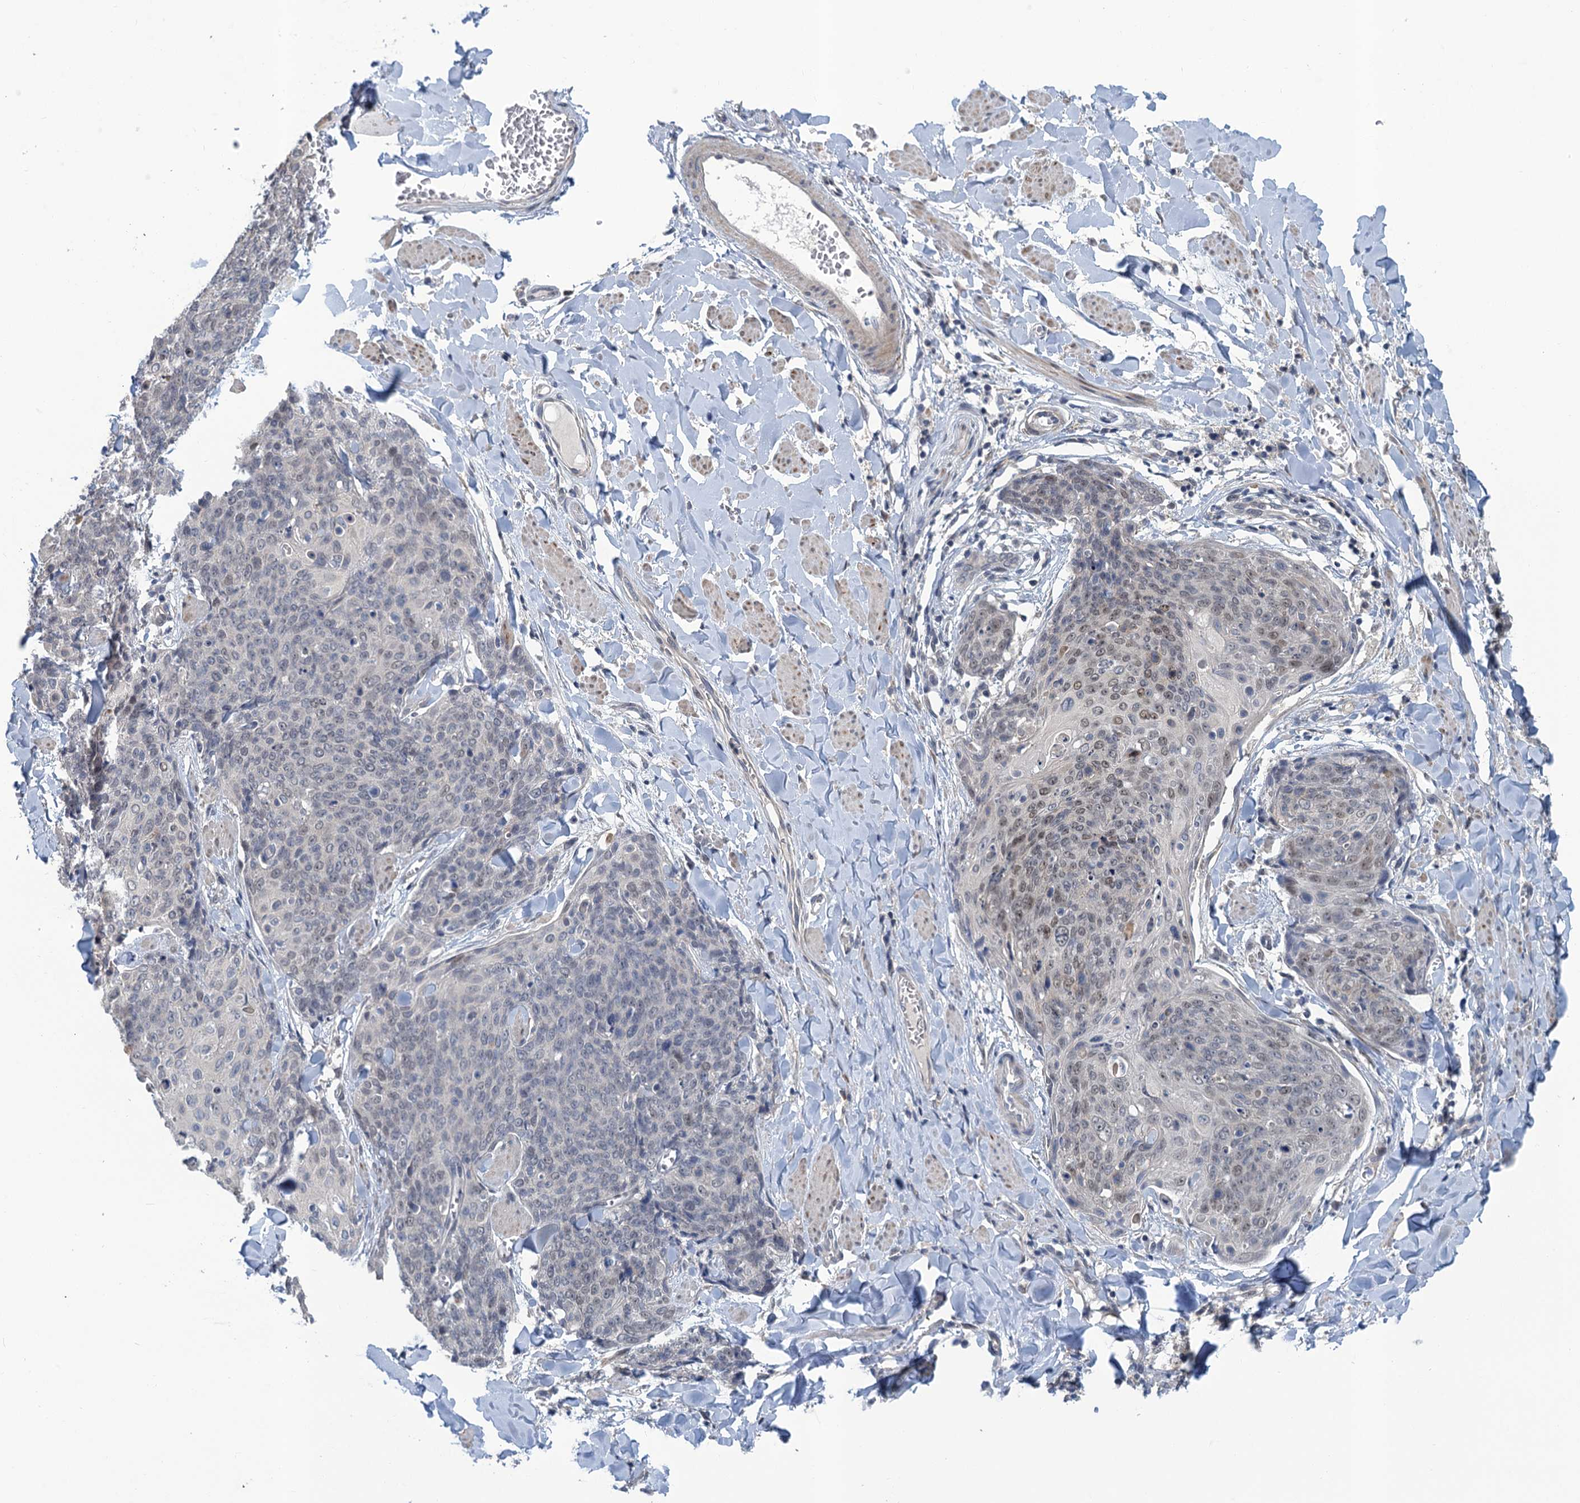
{"staining": {"intensity": "negative", "quantity": "none", "location": "none"}, "tissue": "skin cancer", "cell_type": "Tumor cells", "image_type": "cancer", "snomed": [{"axis": "morphology", "description": "Squamous cell carcinoma, NOS"}, {"axis": "topography", "description": "Skin"}, {"axis": "topography", "description": "Vulva"}], "caption": "High power microscopy micrograph of an IHC micrograph of skin cancer, revealing no significant staining in tumor cells.", "gene": "MRFAP1", "patient": {"sex": "female", "age": 85}}